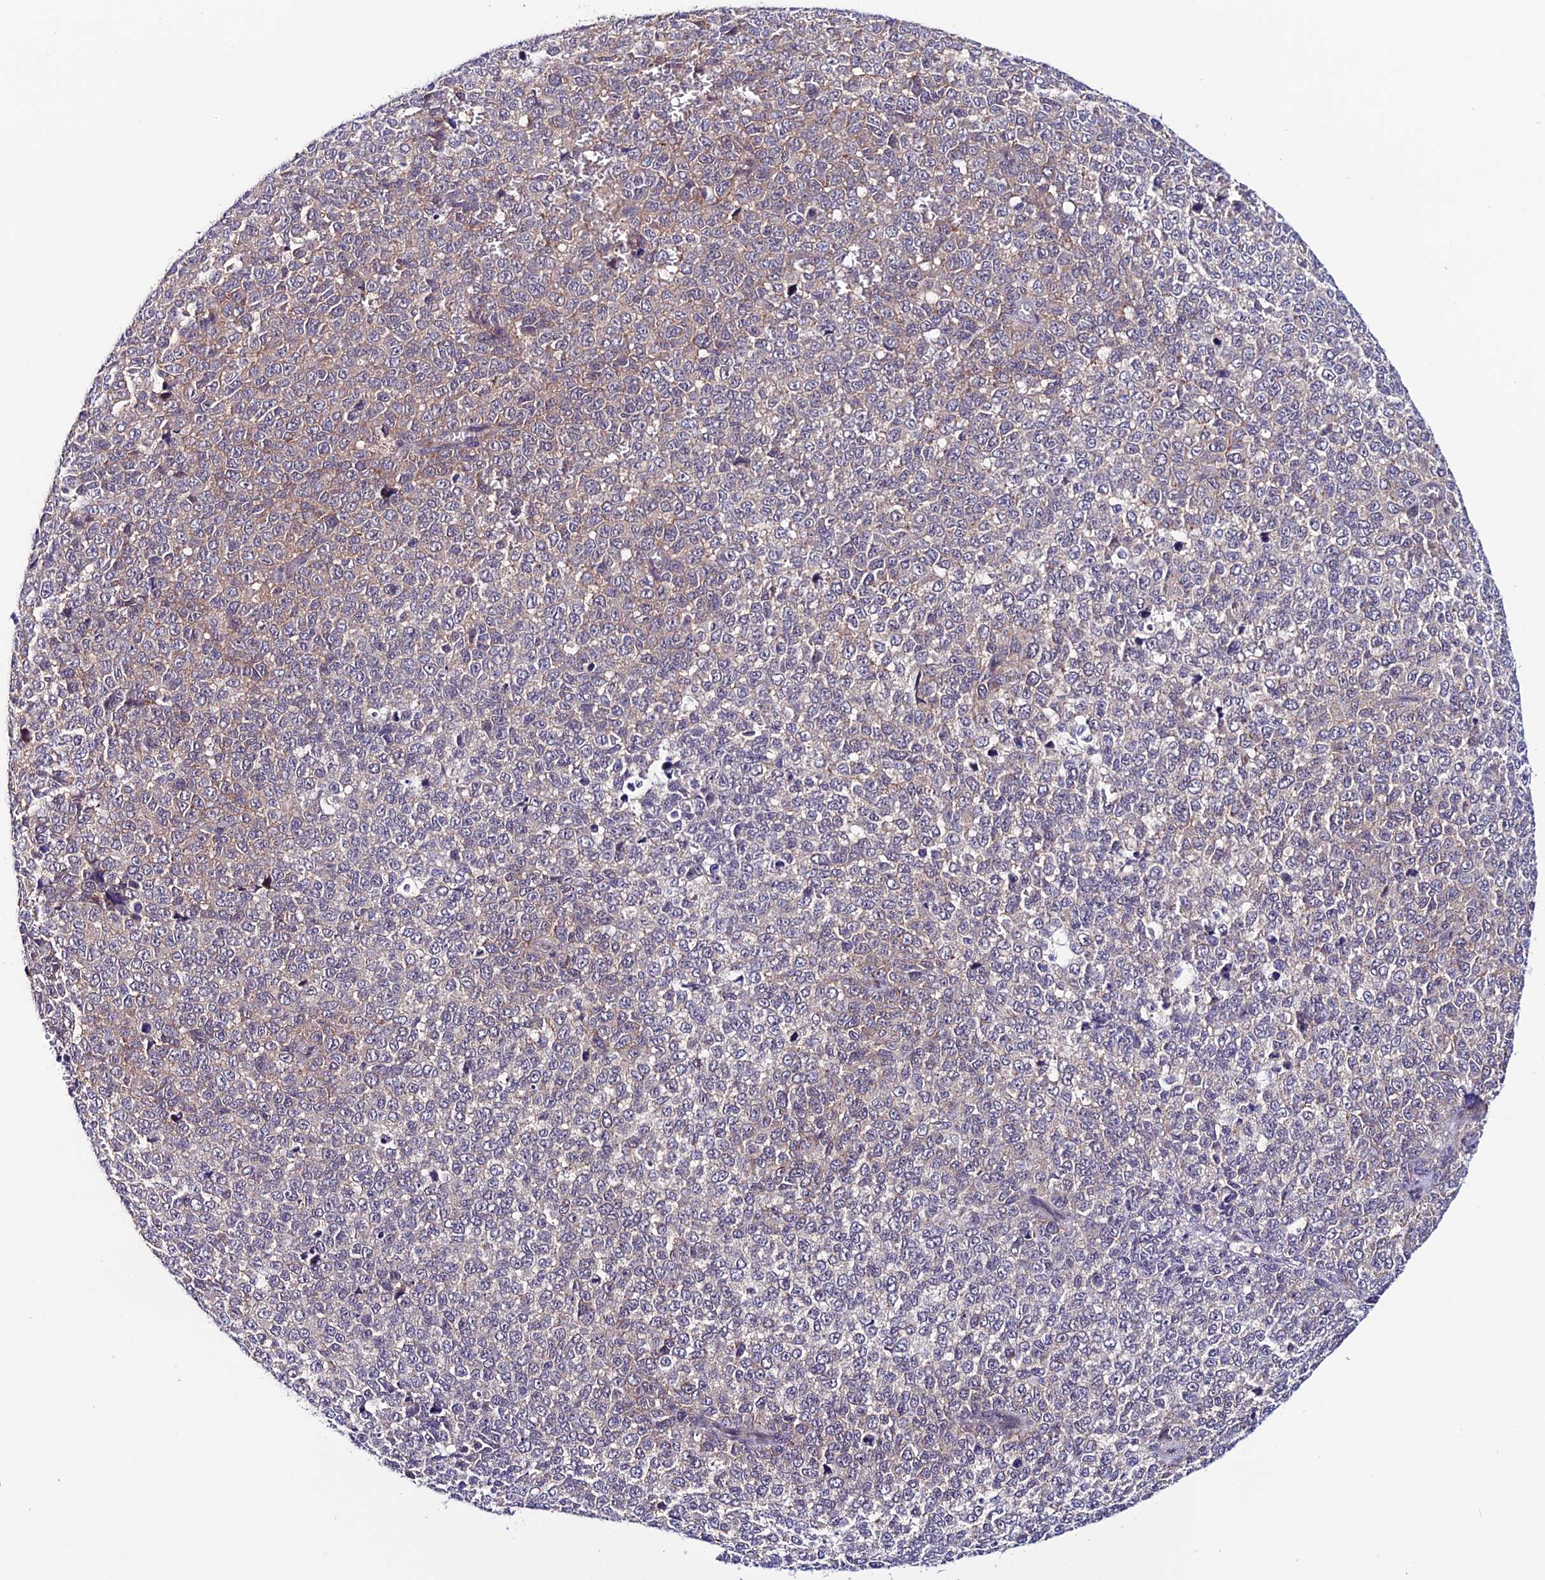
{"staining": {"intensity": "weak", "quantity": "25%-75%", "location": "cytoplasmic/membranous"}, "tissue": "melanoma", "cell_type": "Tumor cells", "image_type": "cancer", "snomed": [{"axis": "morphology", "description": "Malignant melanoma, NOS"}, {"axis": "topography", "description": "Nose, NOS"}], "caption": "Brown immunohistochemical staining in human melanoma exhibits weak cytoplasmic/membranous staining in approximately 25%-75% of tumor cells.", "gene": "FZD8", "patient": {"sex": "female", "age": 48}}